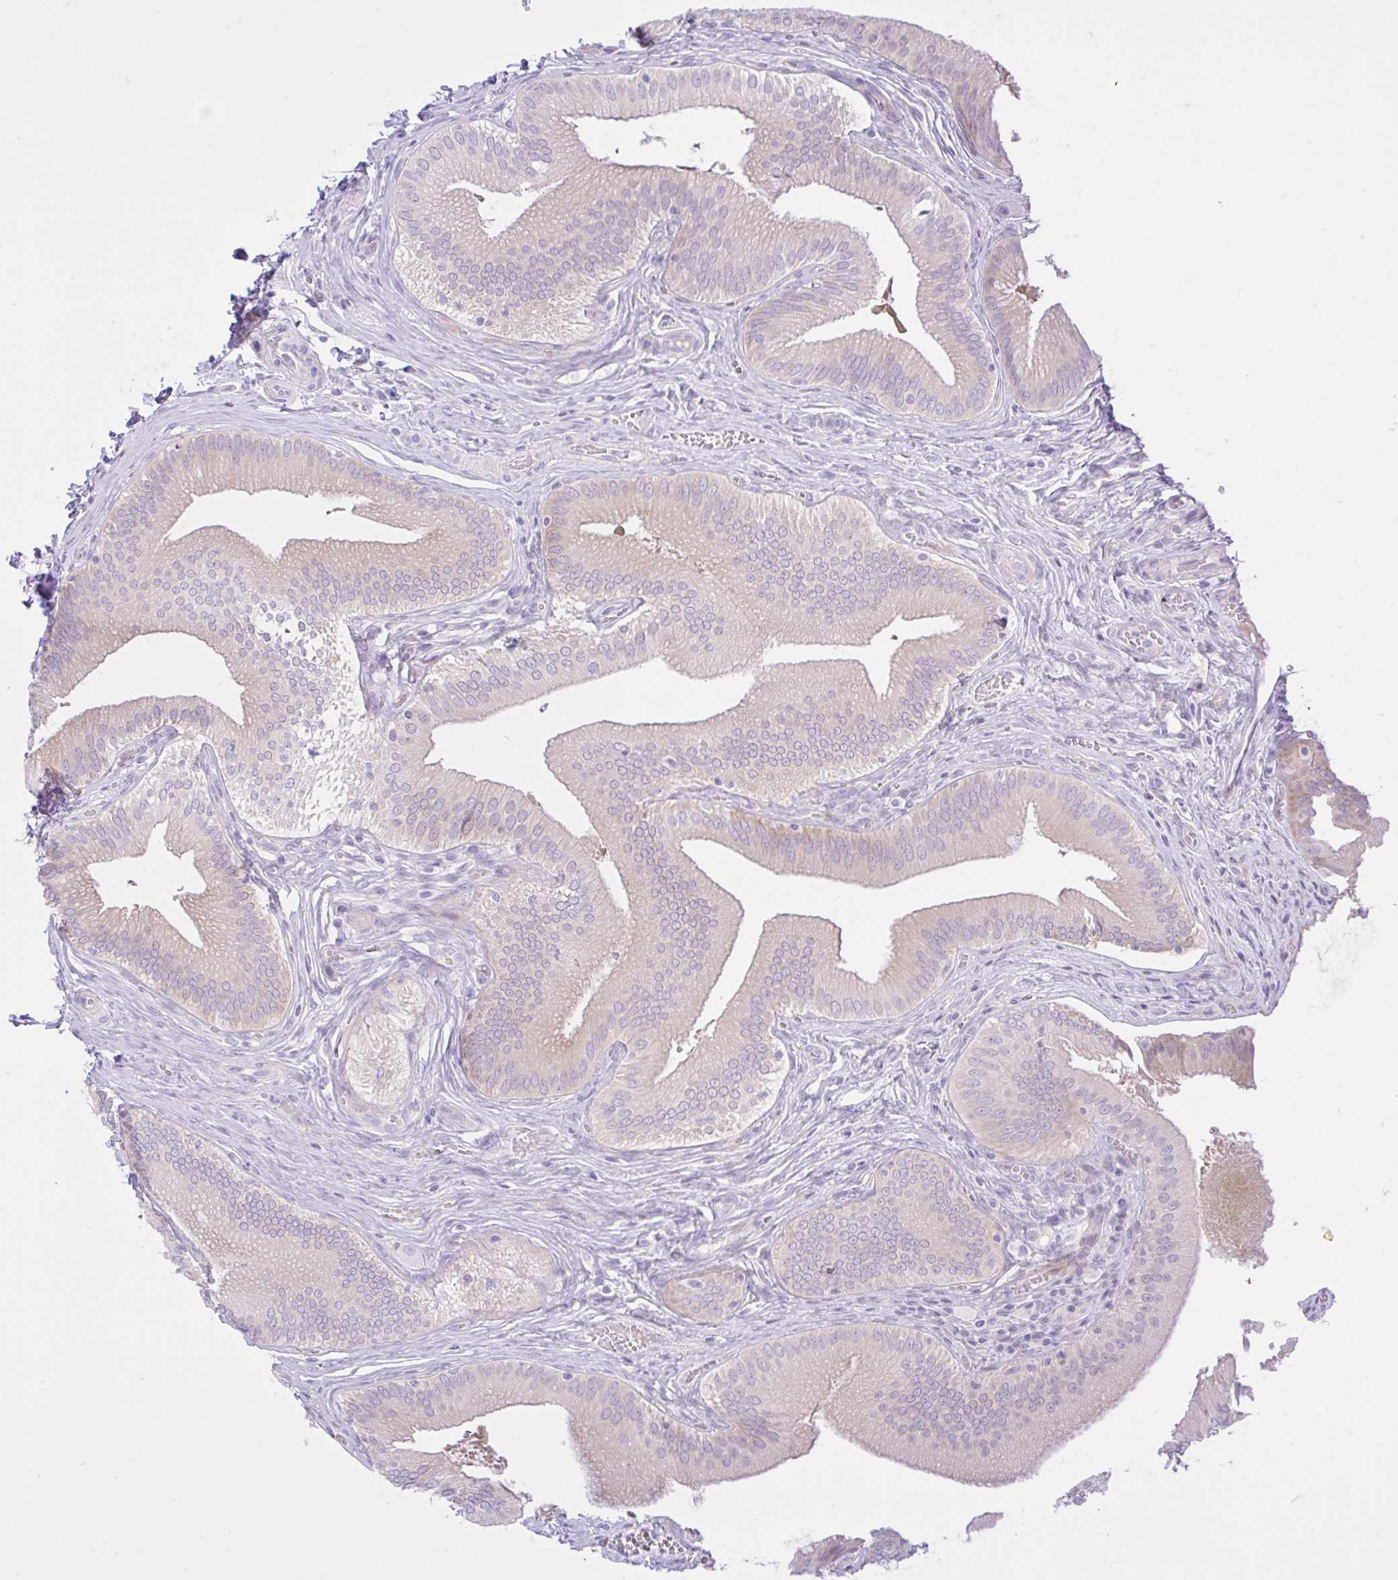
{"staining": {"intensity": "weak", "quantity": "25%-75%", "location": "cytoplasmic/membranous"}, "tissue": "gallbladder", "cell_type": "Glandular cells", "image_type": "normal", "snomed": [{"axis": "morphology", "description": "Normal tissue, NOS"}, {"axis": "topography", "description": "Gallbladder"}], "caption": "A brown stain labels weak cytoplasmic/membranous positivity of a protein in glandular cells of normal human gallbladder. (DAB = brown stain, brightfield microscopy at high magnification).", "gene": "ZNF101", "patient": {"sex": "male", "age": 17}}